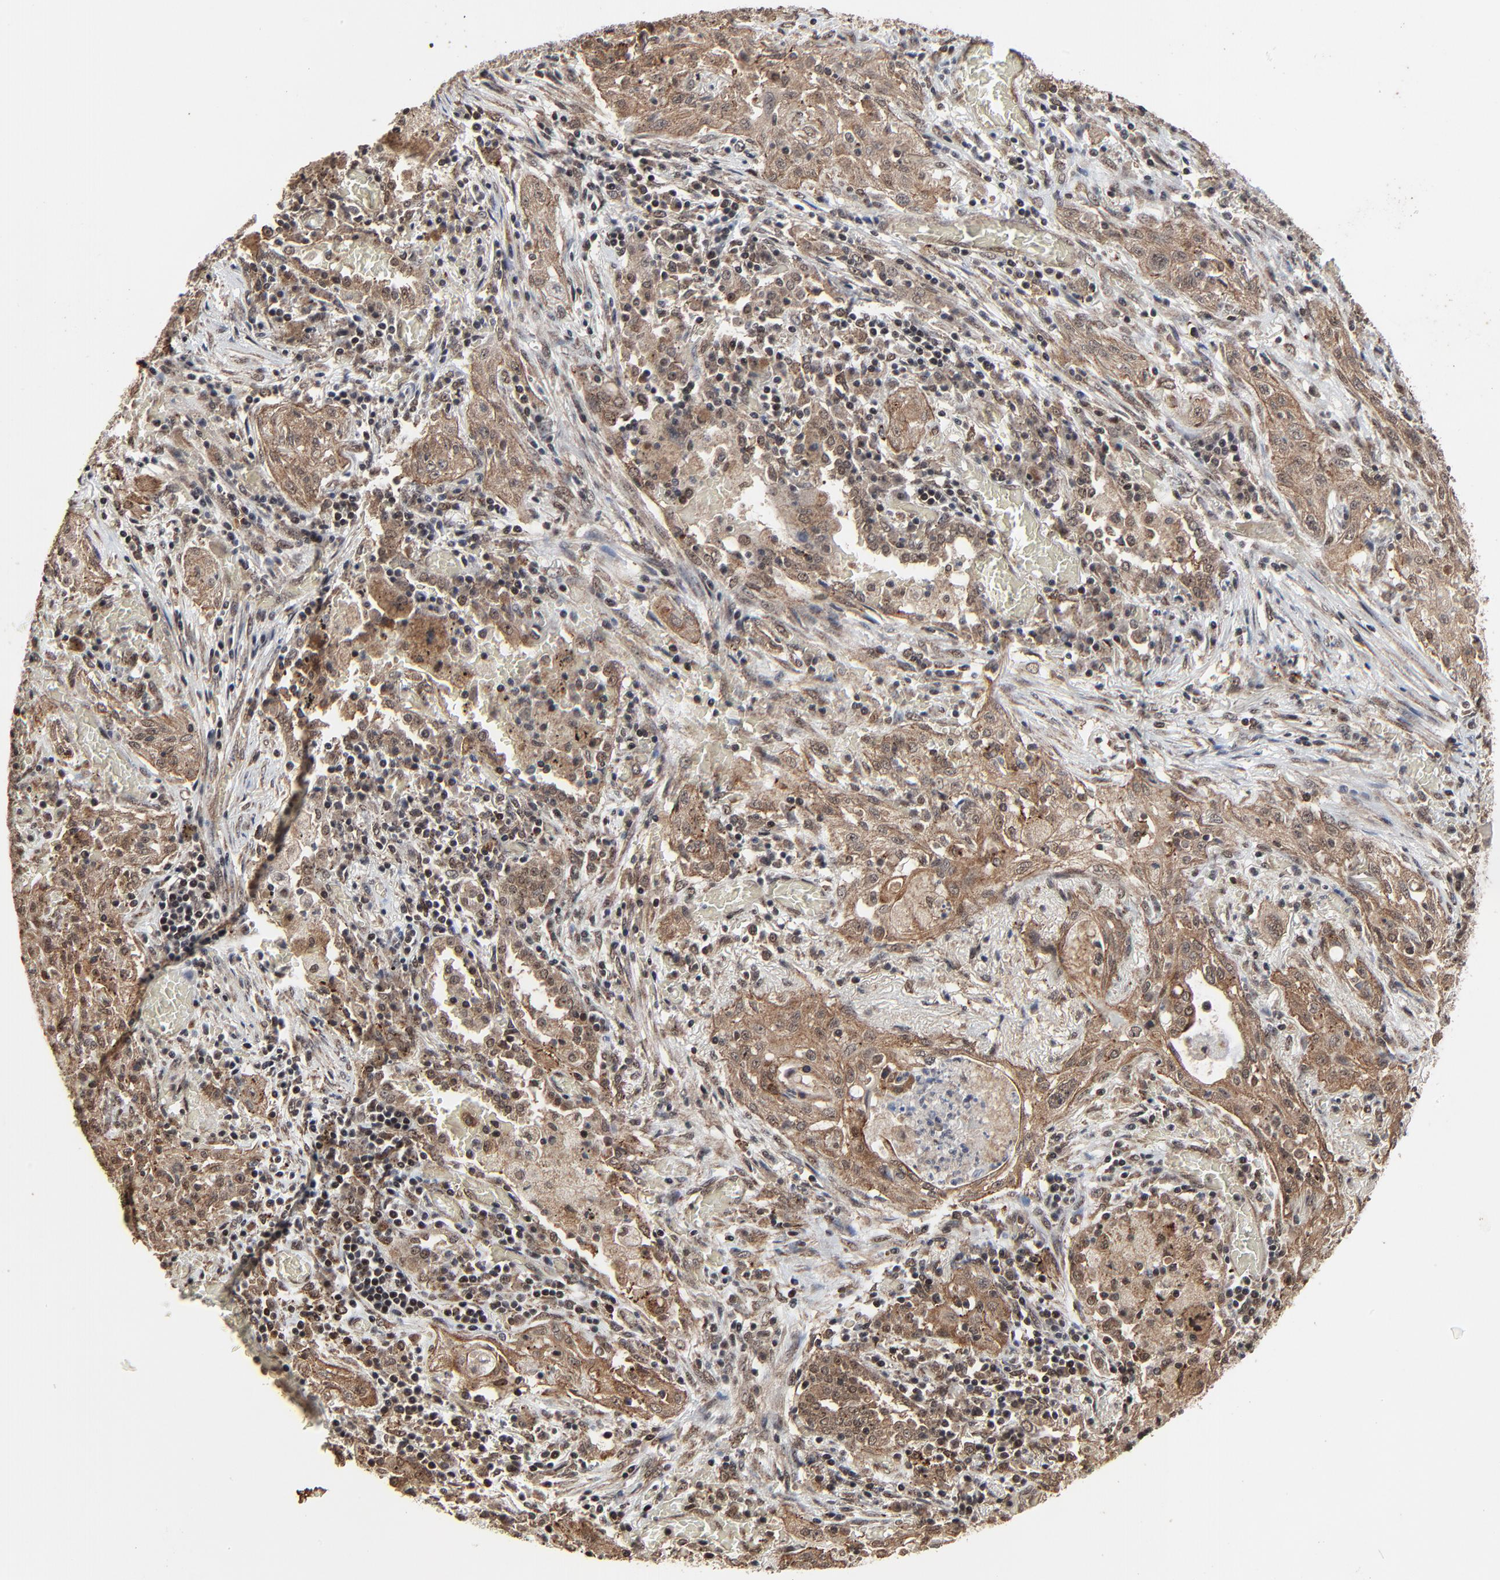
{"staining": {"intensity": "moderate", "quantity": ">75%", "location": "cytoplasmic/membranous"}, "tissue": "lung cancer", "cell_type": "Tumor cells", "image_type": "cancer", "snomed": [{"axis": "morphology", "description": "Squamous cell carcinoma, NOS"}, {"axis": "topography", "description": "Lung"}], "caption": "A high-resolution image shows immunohistochemistry (IHC) staining of squamous cell carcinoma (lung), which demonstrates moderate cytoplasmic/membranous staining in about >75% of tumor cells.", "gene": "RHOJ", "patient": {"sex": "female", "age": 47}}